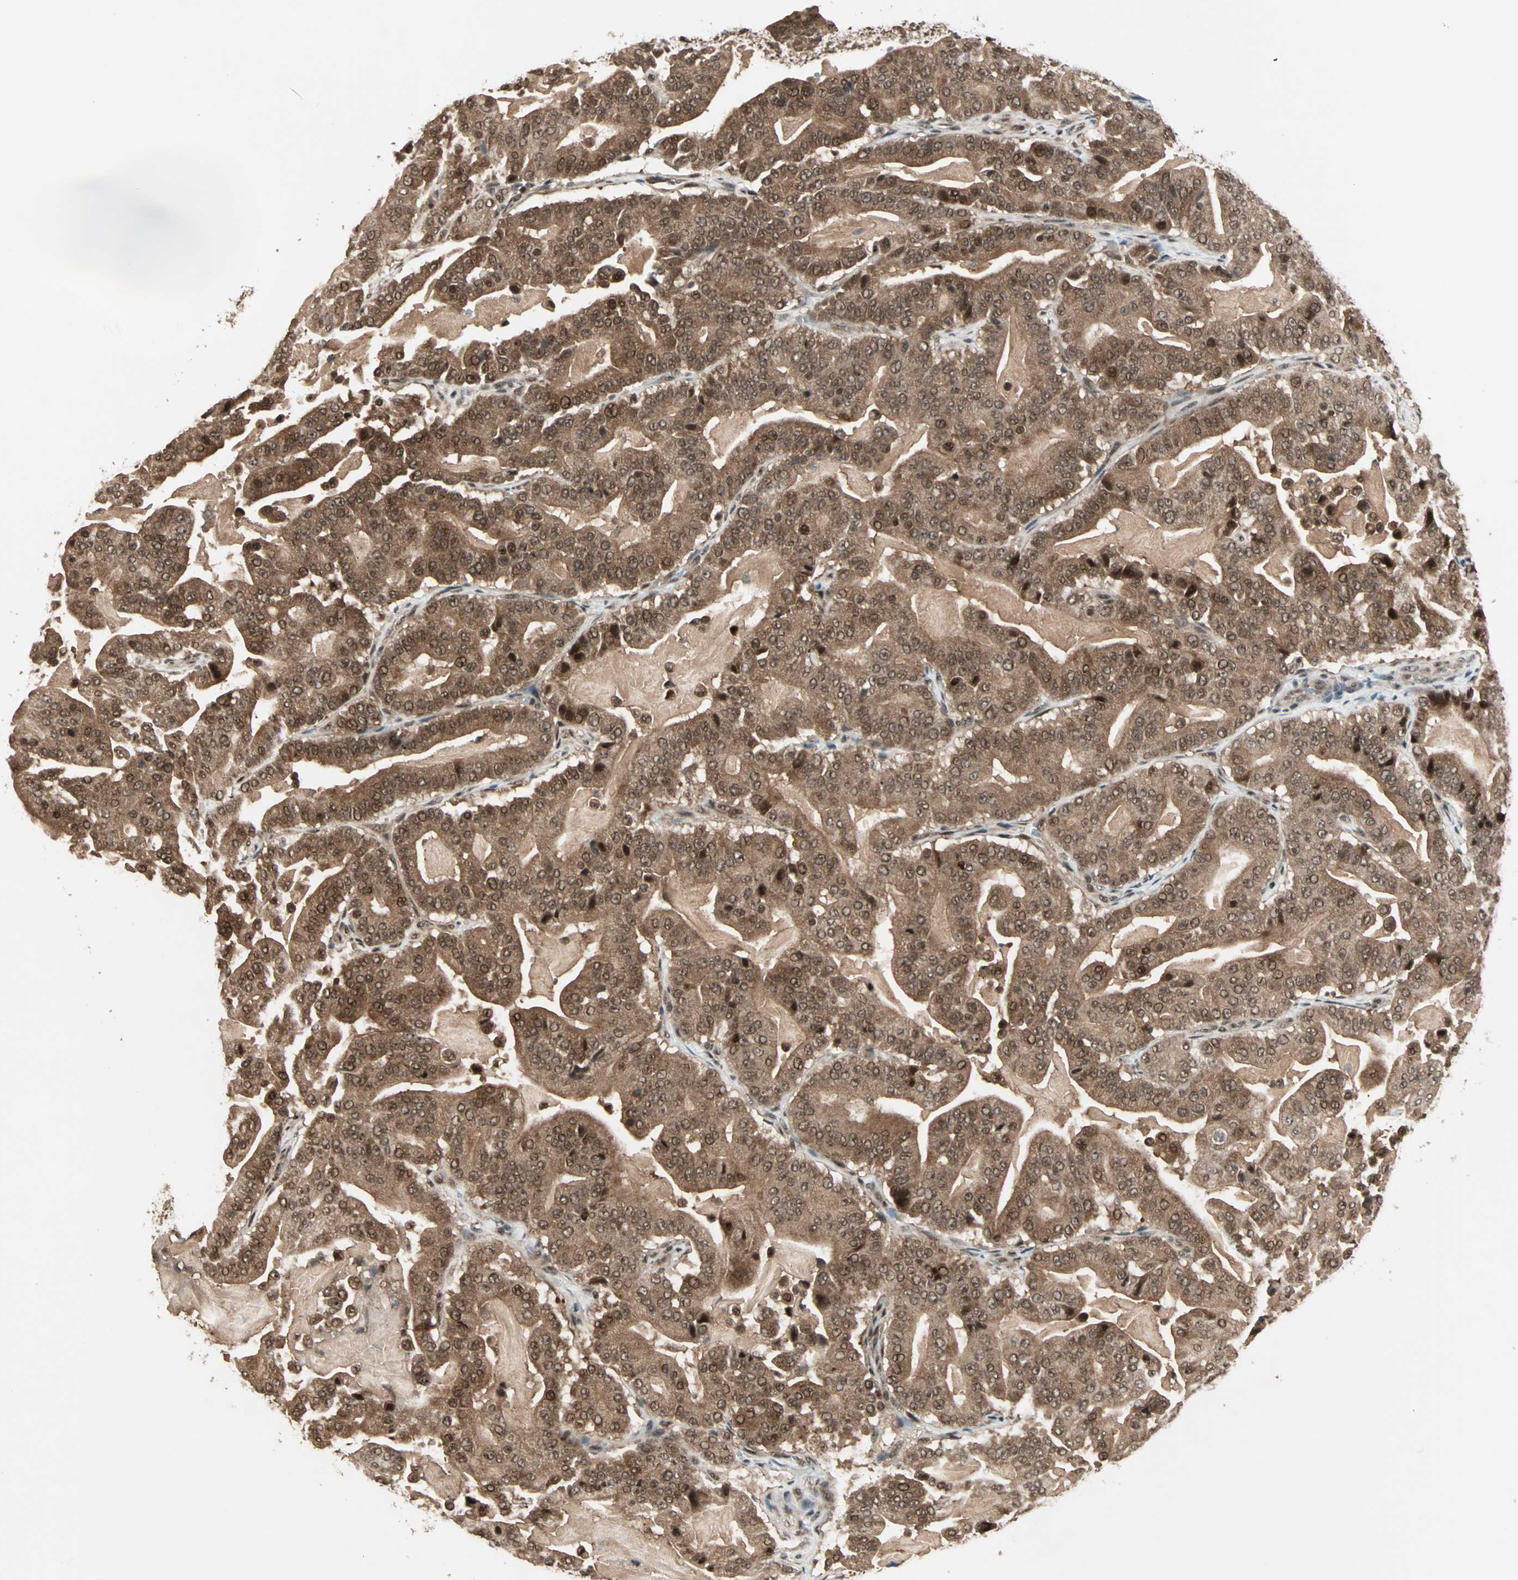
{"staining": {"intensity": "moderate", "quantity": ">75%", "location": "cytoplasmic/membranous,nuclear"}, "tissue": "pancreatic cancer", "cell_type": "Tumor cells", "image_type": "cancer", "snomed": [{"axis": "morphology", "description": "Adenocarcinoma, NOS"}, {"axis": "topography", "description": "Pancreas"}], "caption": "The photomicrograph shows immunohistochemical staining of adenocarcinoma (pancreatic). There is moderate cytoplasmic/membranous and nuclear expression is identified in approximately >75% of tumor cells.", "gene": "ZNF44", "patient": {"sex": "male", "age": 63}}